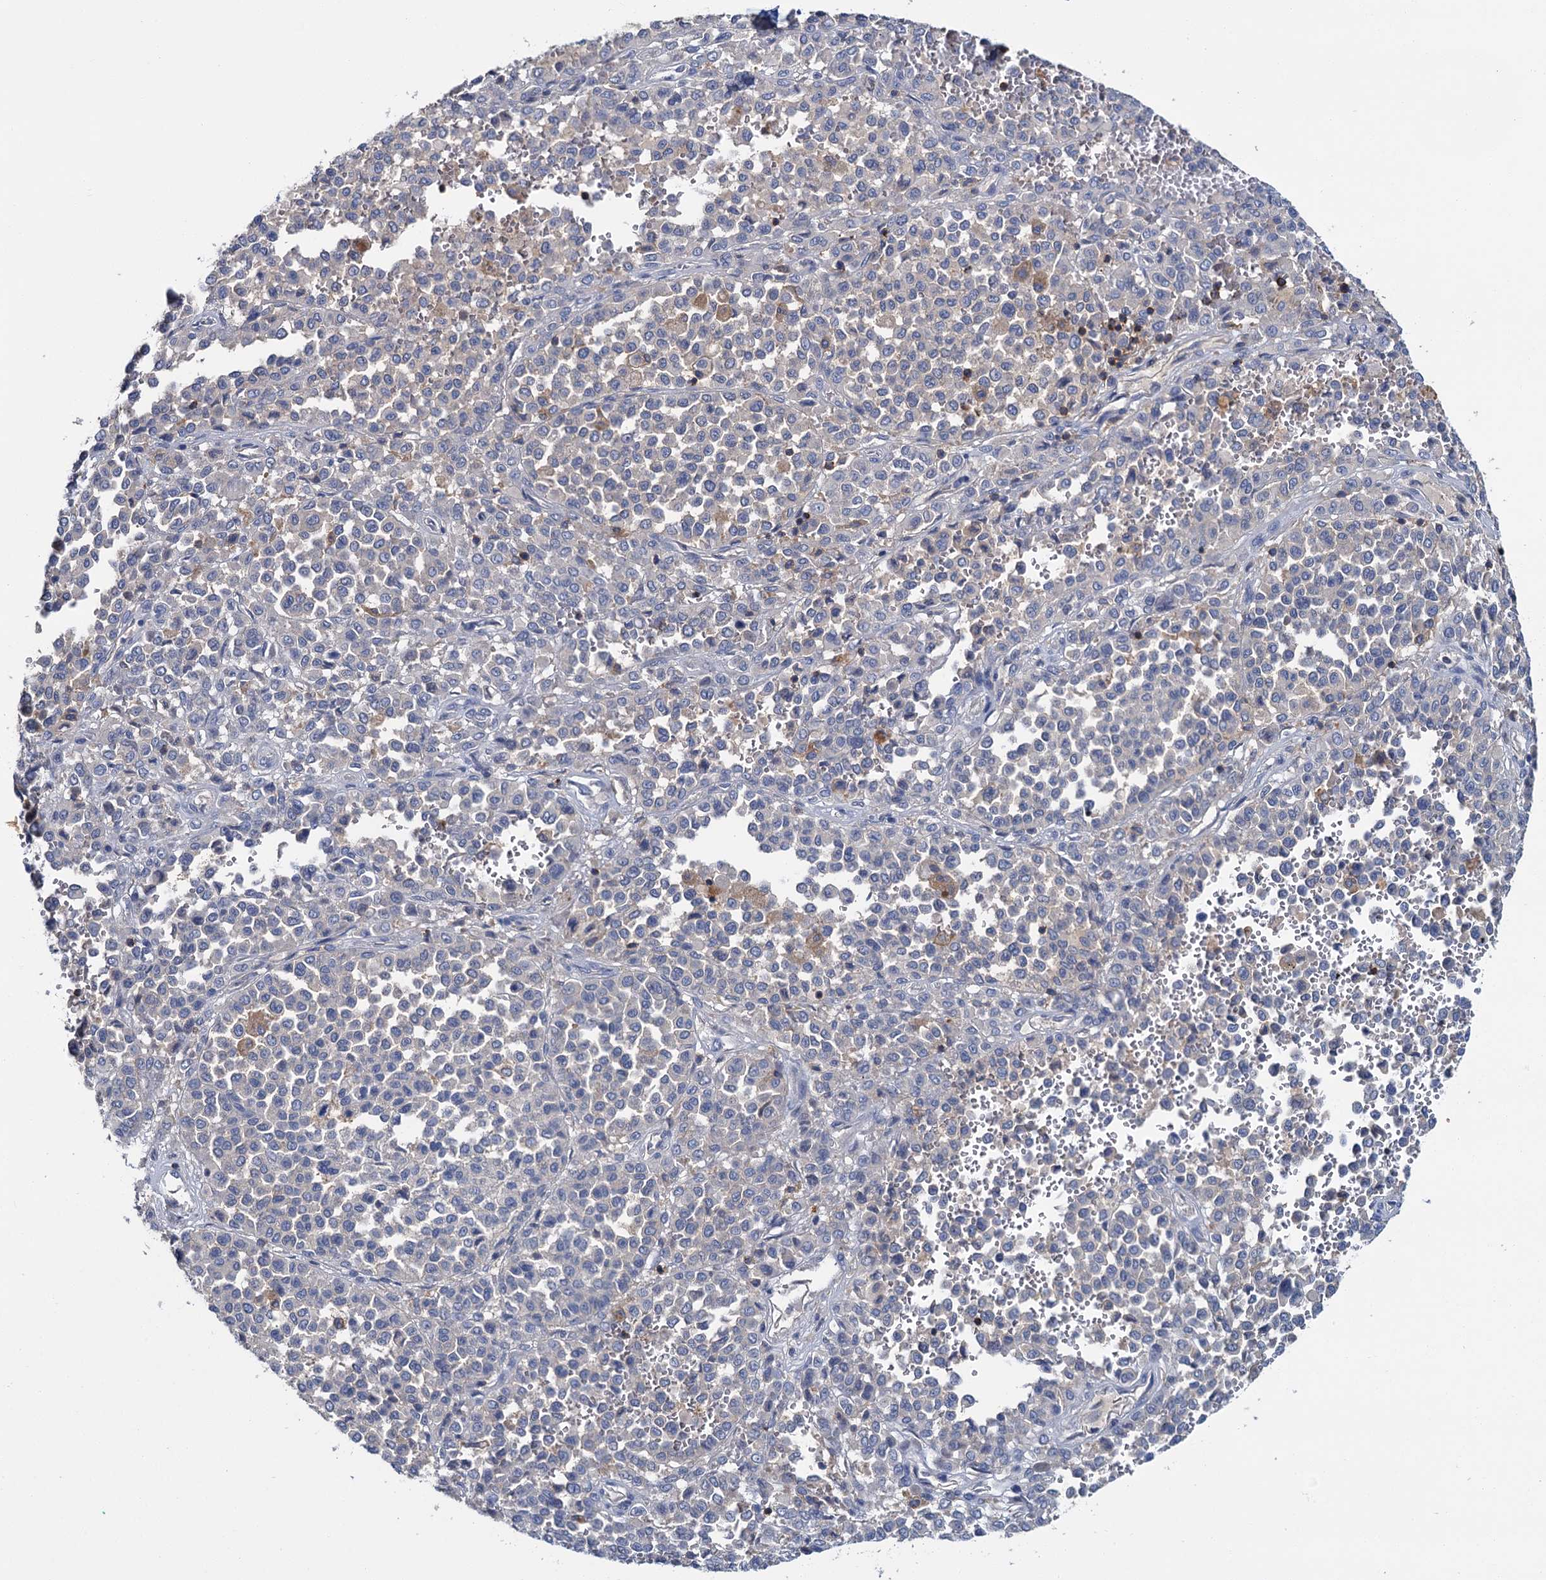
{"staining": {"intensity": "negative", "quantity": "none", "location": "none"}, "tissue": "melanoma", "cell_type": "Tumor cells", "image_type": "cancer", "snomed": [{"axis": "morphology", "description": "Malignant melanoma, Metastatic site"}, {"axis": "topography", "description": "Pancreas"}], "caption": "Protein analysis of malignant melanoma (metastatic site) reveals no significant expression in tumor cells.", "gene": "FGFR2", "patient": {"sex": "female", "age": 30}}